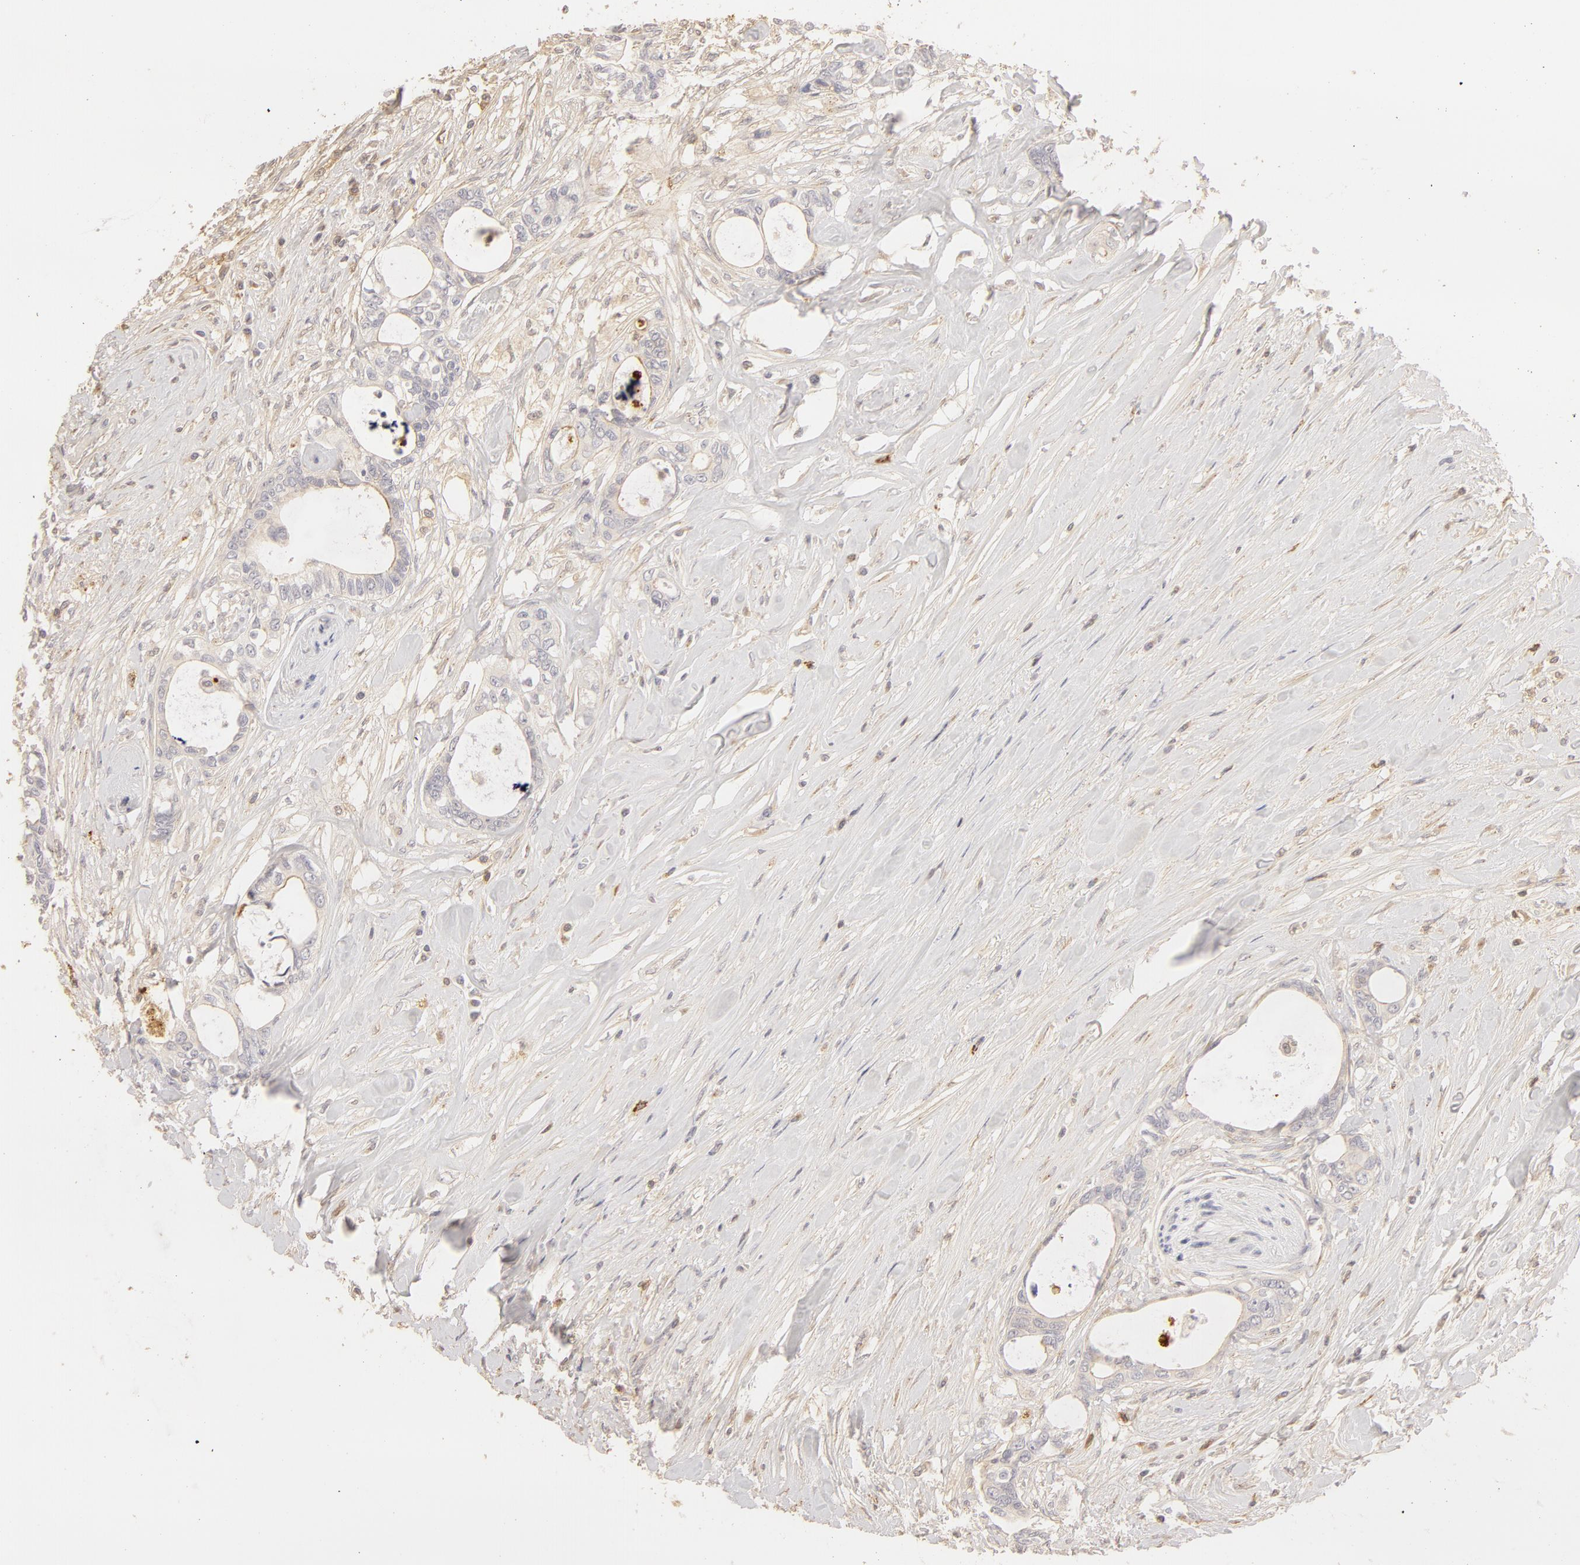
{"staining": {"intensity": "negative", "quantity": "none", "location": "none"}, "tissue": "colorectal cancer", "cell_type": "Tumor cells", "image_type": "cancer", "snomed": [{"axis": "morphology", "description": "Adenocarcinoma, NOS"}, {"axis": "topography", "description": "Rectum"}], "caption": "The IHC image has no significant staining in tumor cells of colorectal cancer tissue.", "gene": "C1R", "patient": {"sex": "female", "age": 57}}